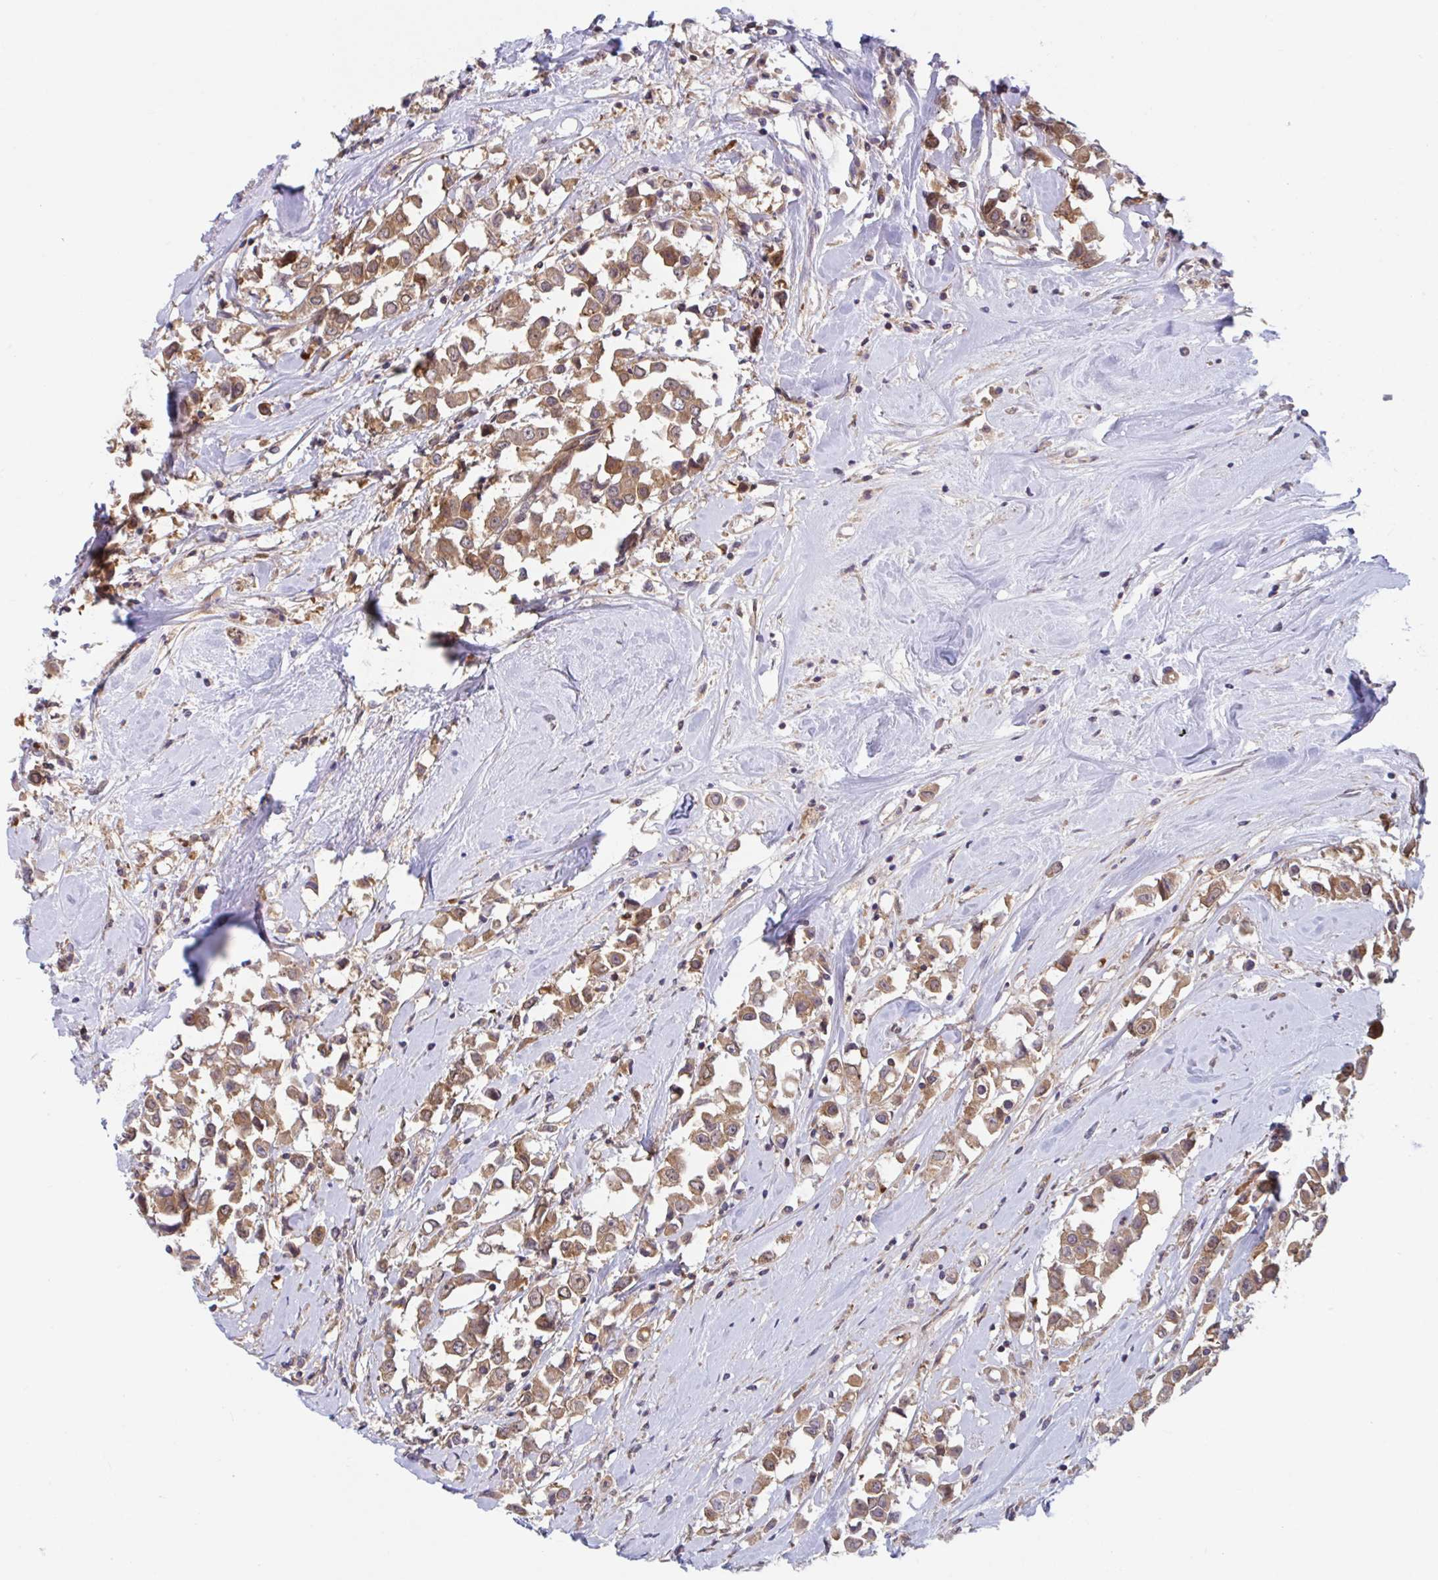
{"staining": {"intensity": "moderate", "quantity": ">75%", "location": "cytoplasmic/membranous"}, "tissue": "breast cancer", "cell_type": "Tumor cells", "image_type": "cancer", "snomed": [{"axis": "morphology", "description": "Duct carcinoma"}, {"axis": "topography", "description": "Breast"}], "caption": "Protein expression analysis of human infiltrating ductal carcinoma (breast) reveals moderate cytoplasmic/membranous staining in about >75% of tumor cells.", "gene": "LMNTD2", "patient": {"sex": "female", "age": 61}}